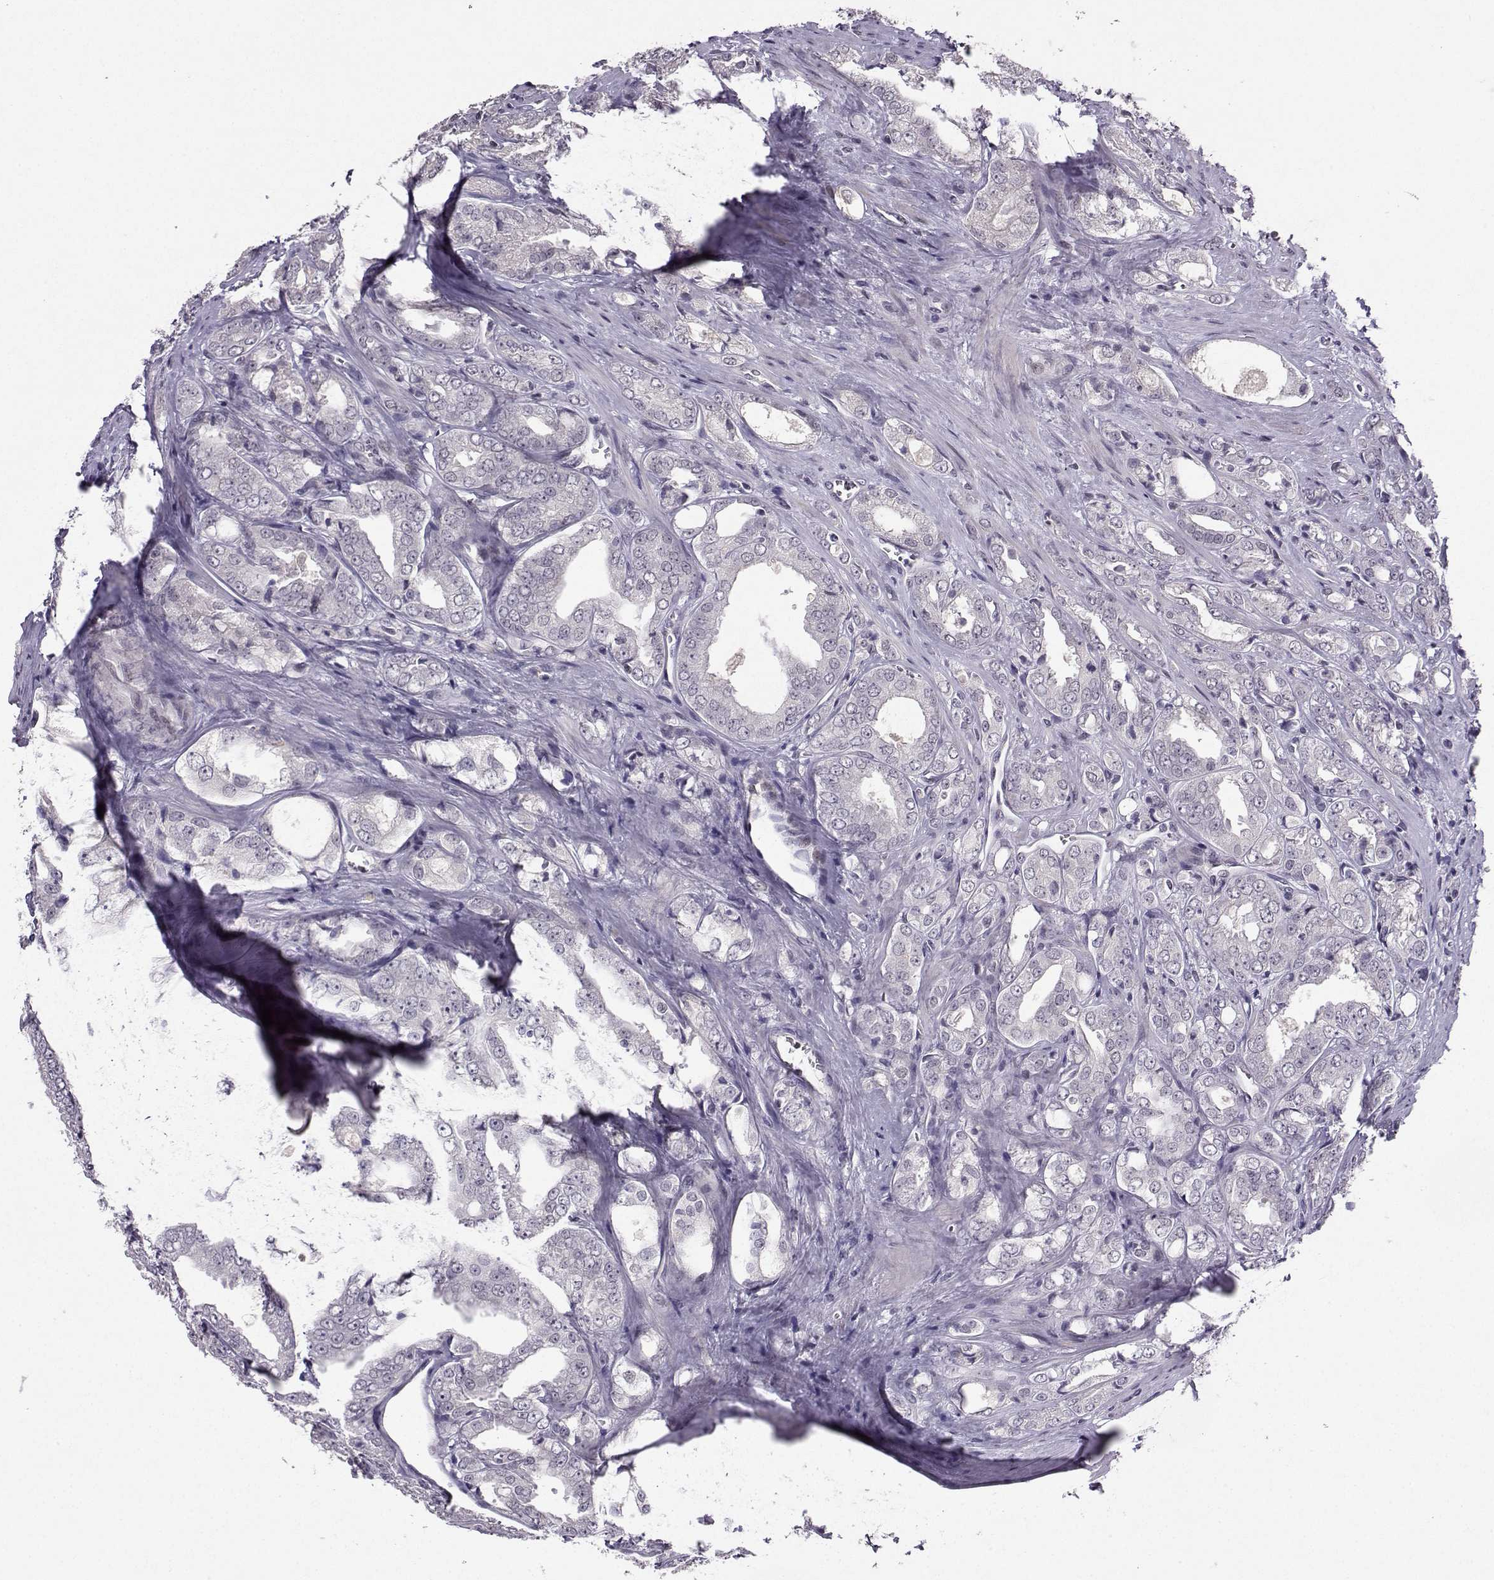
{"staining": {"intensity": "negative", "quantity": "none", "location": "none"}, "tissue": "prostate cancer", "cell_type": "Tumor cells", "image_type": "cancer", "snomed": [{"axis": "morphology", "description": "Adenocarcinoma, NOS"}, {"axis": "morphology", "description": "Adenocarcinoma, High grade"}, {"axis": "topography", "description": "Prostate"}], "caption": "This is a micrograph of immunohistochemistry staining of adenocarcinoma (high-grade) (prostate), which shows no staining in tumor cells.", "gene": "LIN28A", "patient": {"sex": "male", "age": 70}}